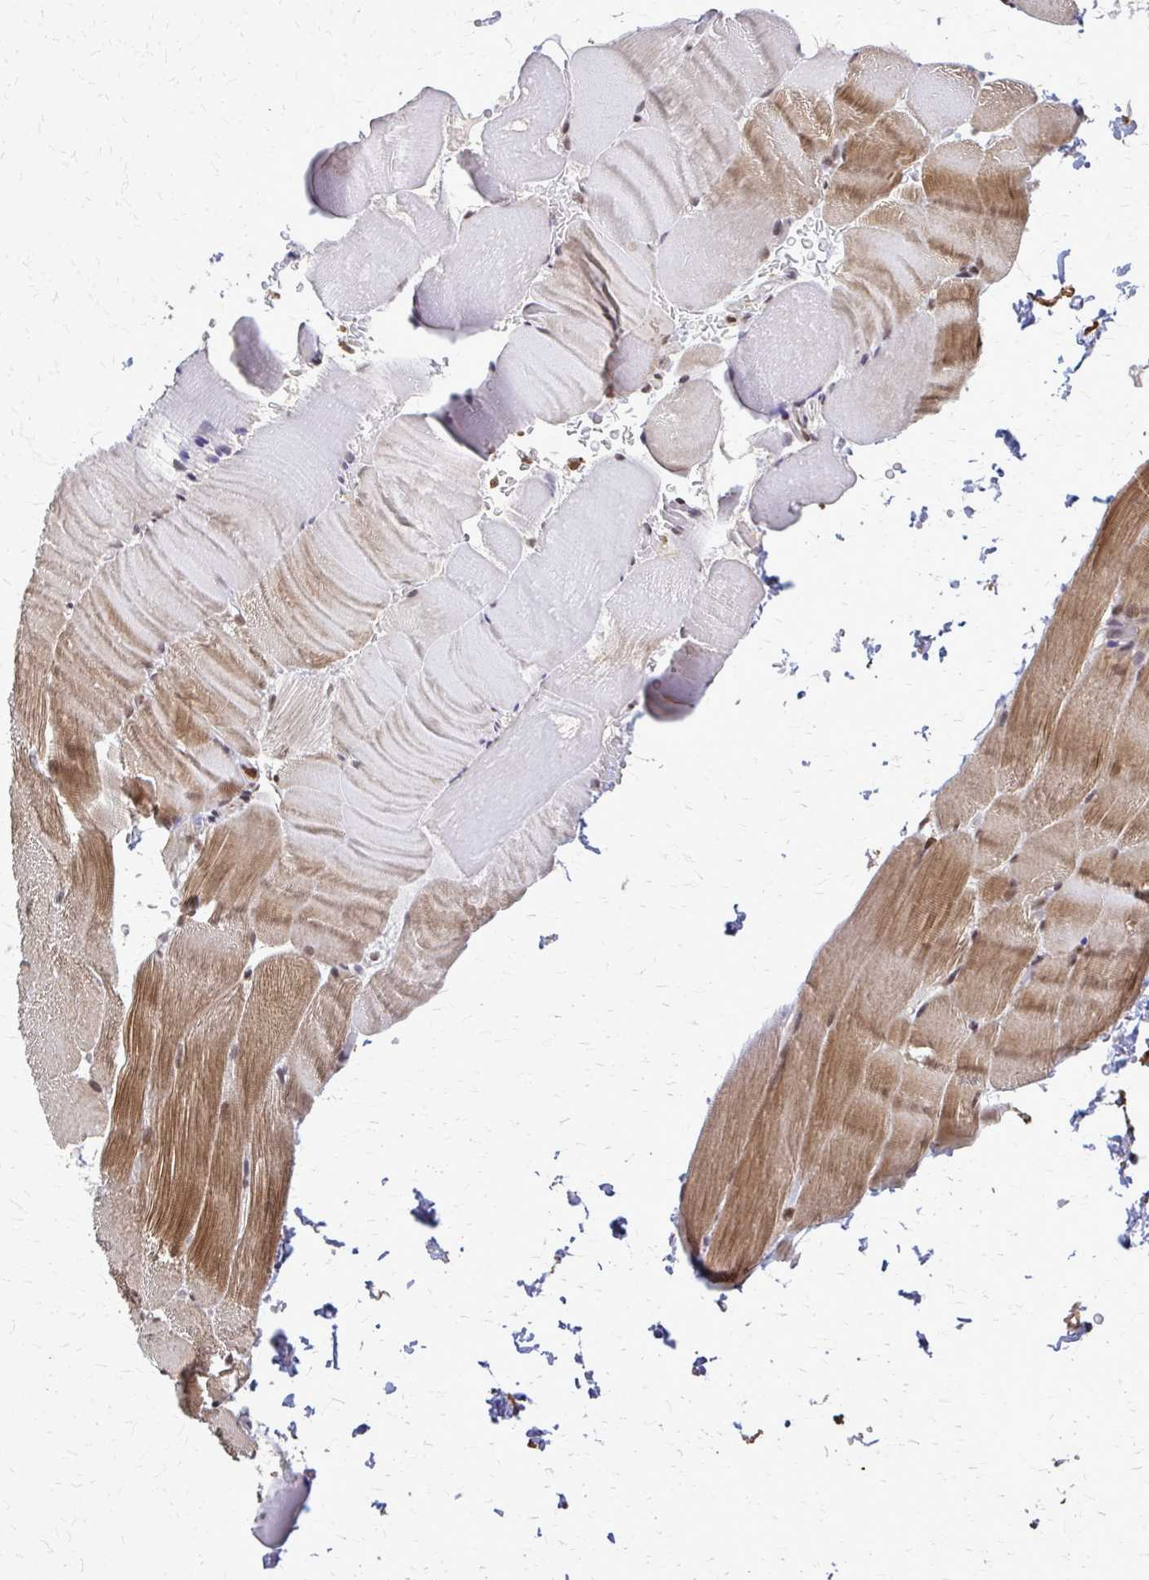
{"staining": {"intensity": "moderate", "quantity": "25%-75%", "location": "cytoplasmic/membranous,nuclear"}, "tissue": "skeletal muscle", "cell_type": "Myocytes", "image_type": "normal", "snomed": [{"axis": "morphology", "description": "Normal tissue, NOS"}, {"axis": "topography", "description": "Skeletal muscle"}], "caption": "Immunohistochemical staining of benign skeletal muscle exhibits 25%-75% levels of moderate cytoplasmic/membranous,nuclear protein positivity in approximately 25%-75% of myocytes.", "gene": "HDAC3", "patient": {"sex": "female", "age": 37}}